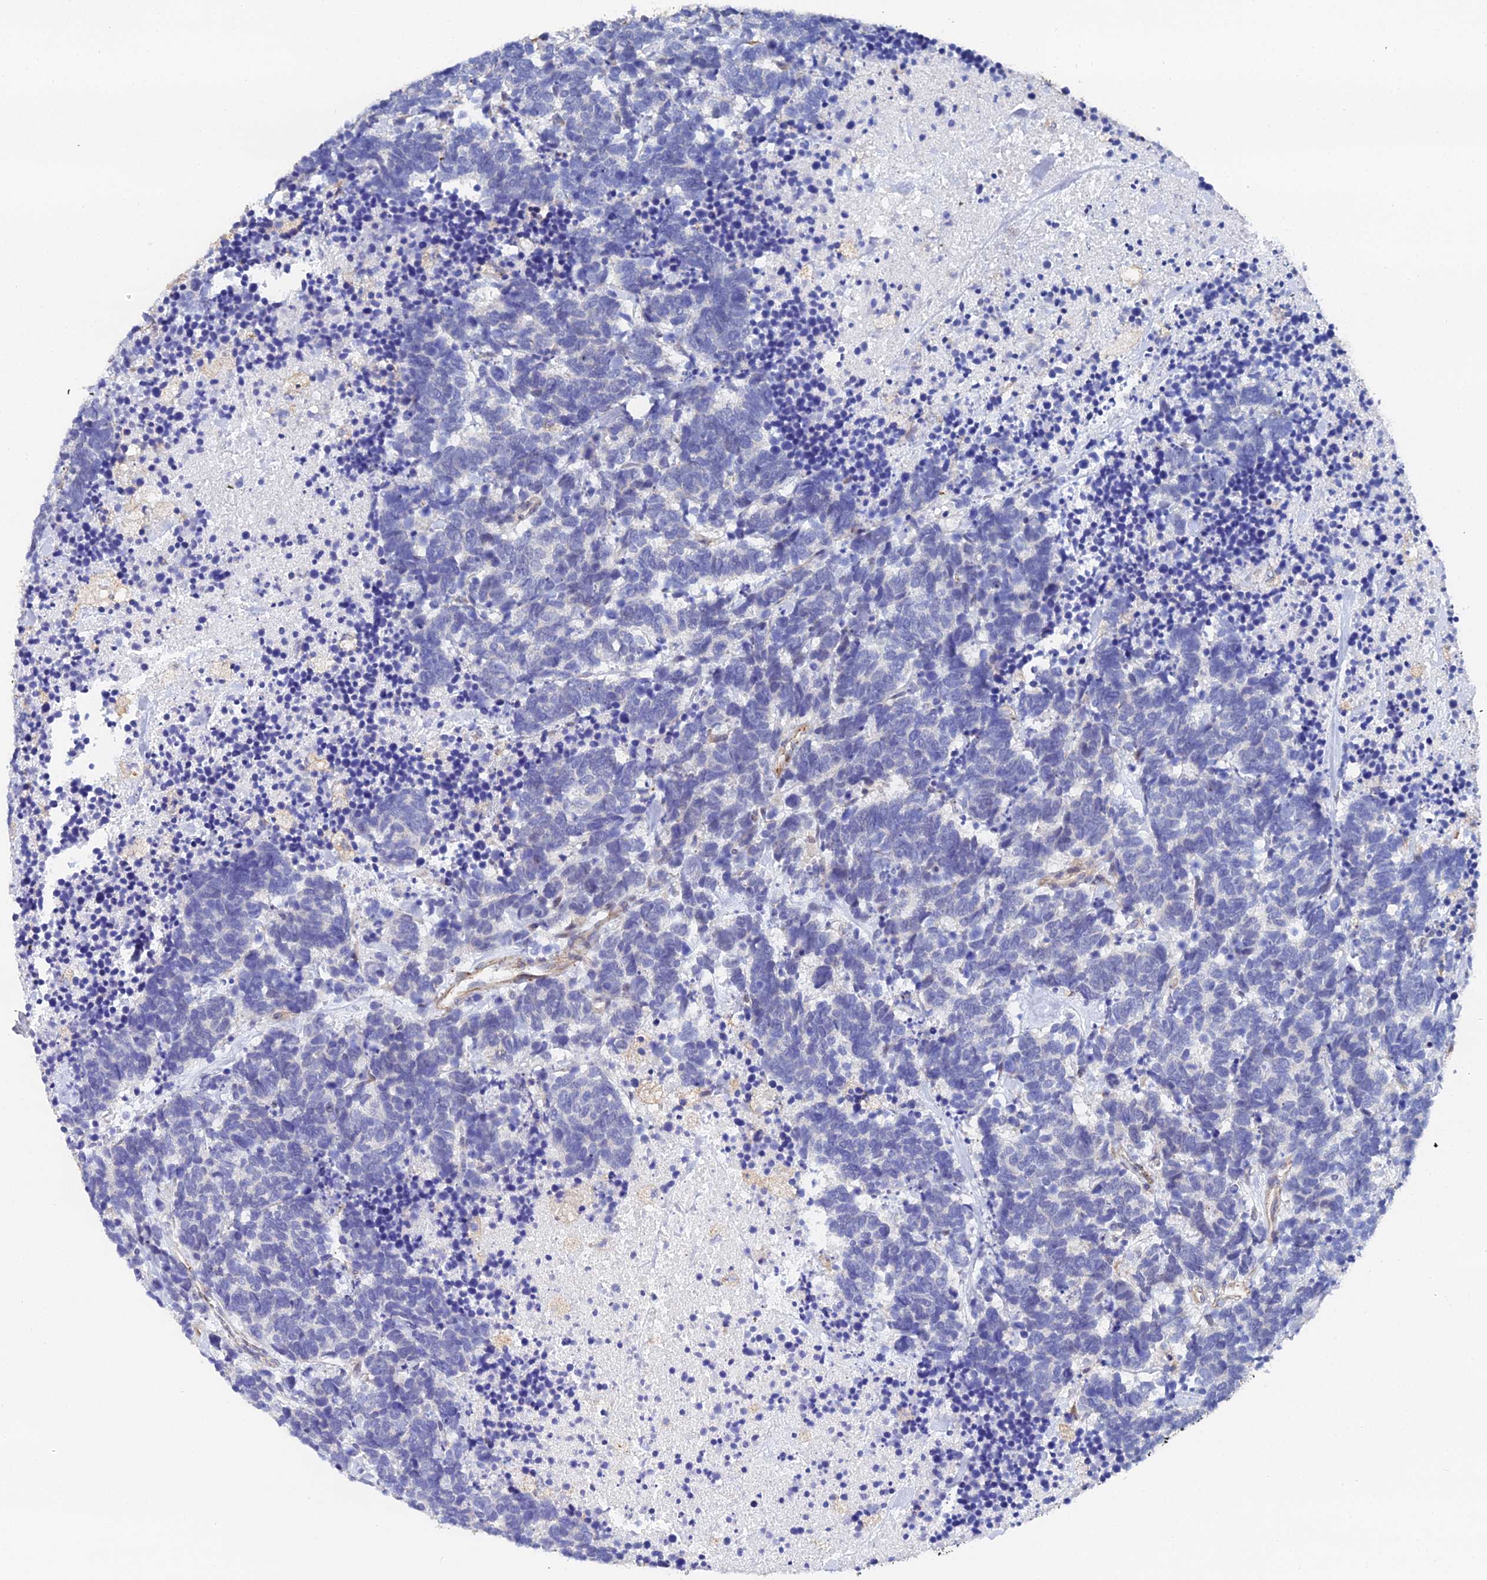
{"staining": {"intensity": "negative", "quantity": "none", "location": "none"}, "tissue": "carcinoid", "cell_type": "Tumor cells", "image_type": "cancer", "snomed": [{"axis": "morphology", "description": "Carcinoma, NOS"}, {"axis": "morphology", "description": "Carcinoid, malignant, NOS"}, {"axis": "topography", "description": "Prostate"}], "caption": "Tumor cells are negative for protein expression in human carcinoid (malignant).", "gene": "ENSG00000268674", "patient": {"sex": "male", "age": 57}}